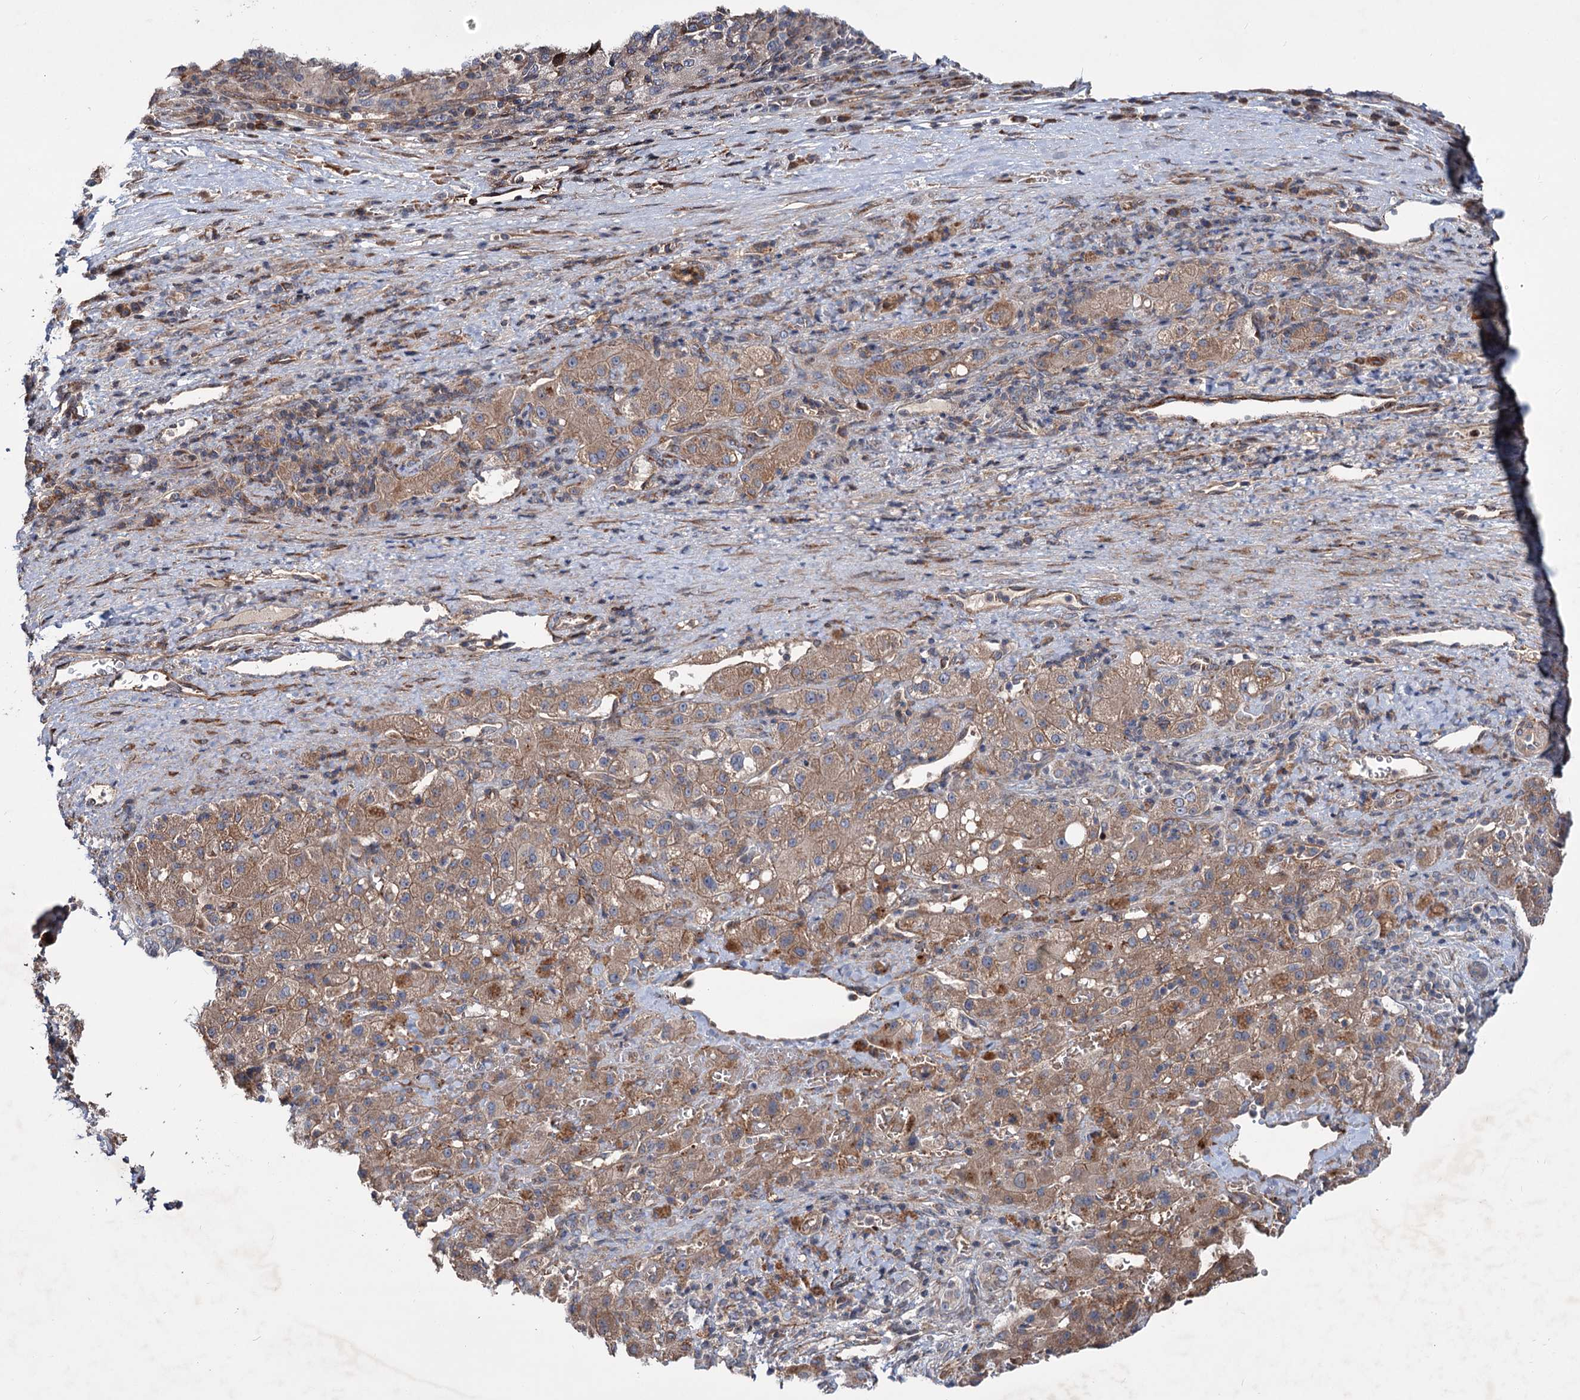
{"staining": {"intensity": "moderate", "quantity": "25%-75%", "location": "cytoplasmic/membranous"}, "tissue": "liver cancer", "cell_type": "Tumor cells", "image_type": "cancer", "snomed": [{"axis": "morphology", "description": "Carcinoma, Hepatocellular, NOS"}, {"axis": "topography", "description": "Liver"}], "caption": "Moderate cytoplasmic/membranous expression for a protein is present in approximately 25%-75% of tumor cells of hepatocellular carcinoma (liver) using immunohistochemistry (IHC).", "gene": "PTDSS2", "patient": {"sex": "female", "age": 58}}